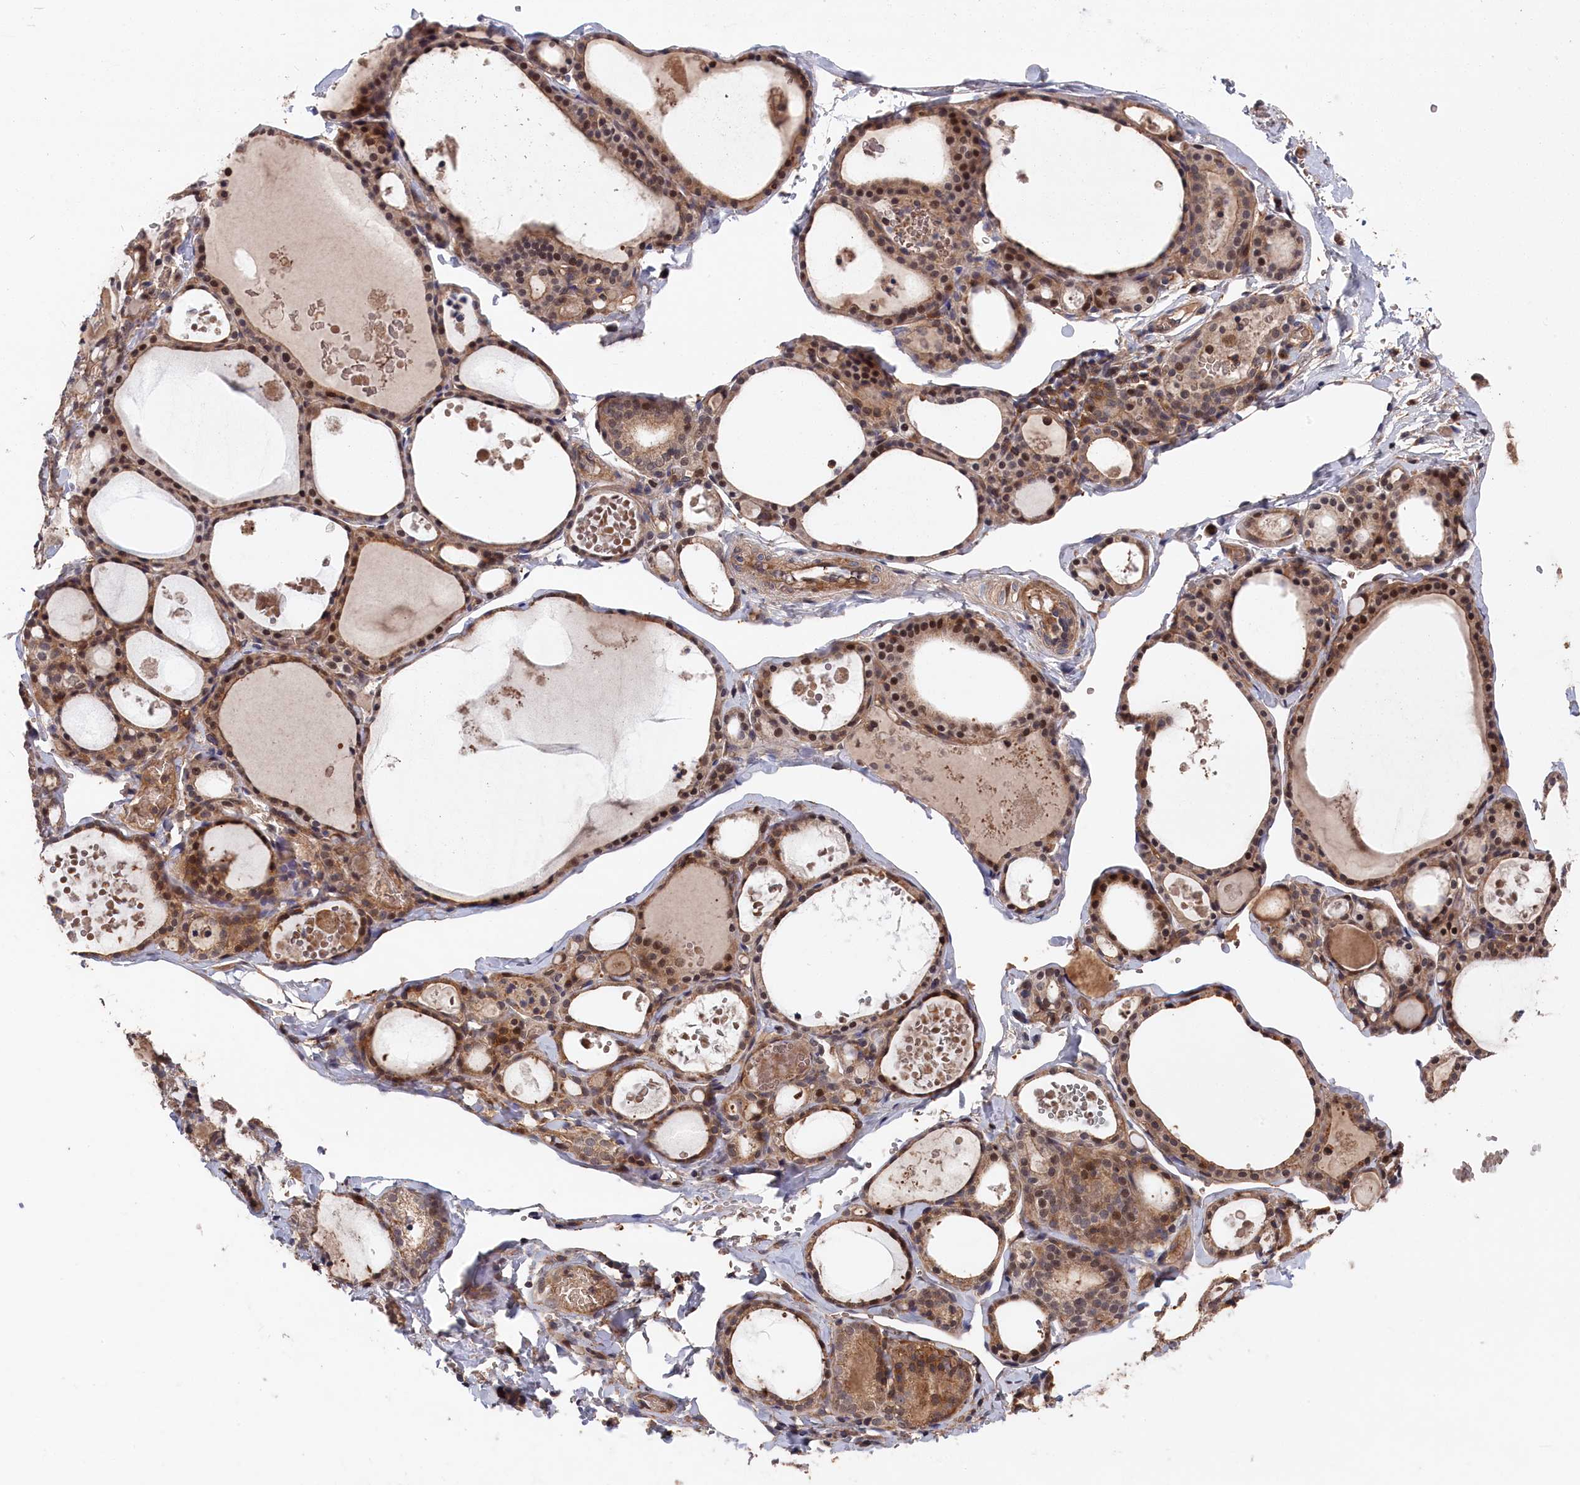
{"staining": {"intensity": "moderate", "quantity": ">75%", "location": "cytoplasmic/membranous,nuclear"}, "tissue": "thyroid gland", "cell_type": "Glandular cells", "image_type": "normal", "snomed": [{"axis": "morphology", "description": "Normal tissue, NOS"}, {"axis": "topography", "description": "Thyroid gland"}], "caption": "Protein staining demonstrates moderate cytoplasmic/membranous,nuclear staining in approximately >75% of glandular cells in benign thyroid gland. The staining was performed using DAB, with brown indicating positive protein expression. Nuclei are stained blue with hematoxylin.", "gene": "RMI2", "patient": {"sex": "male", "age": 56}}